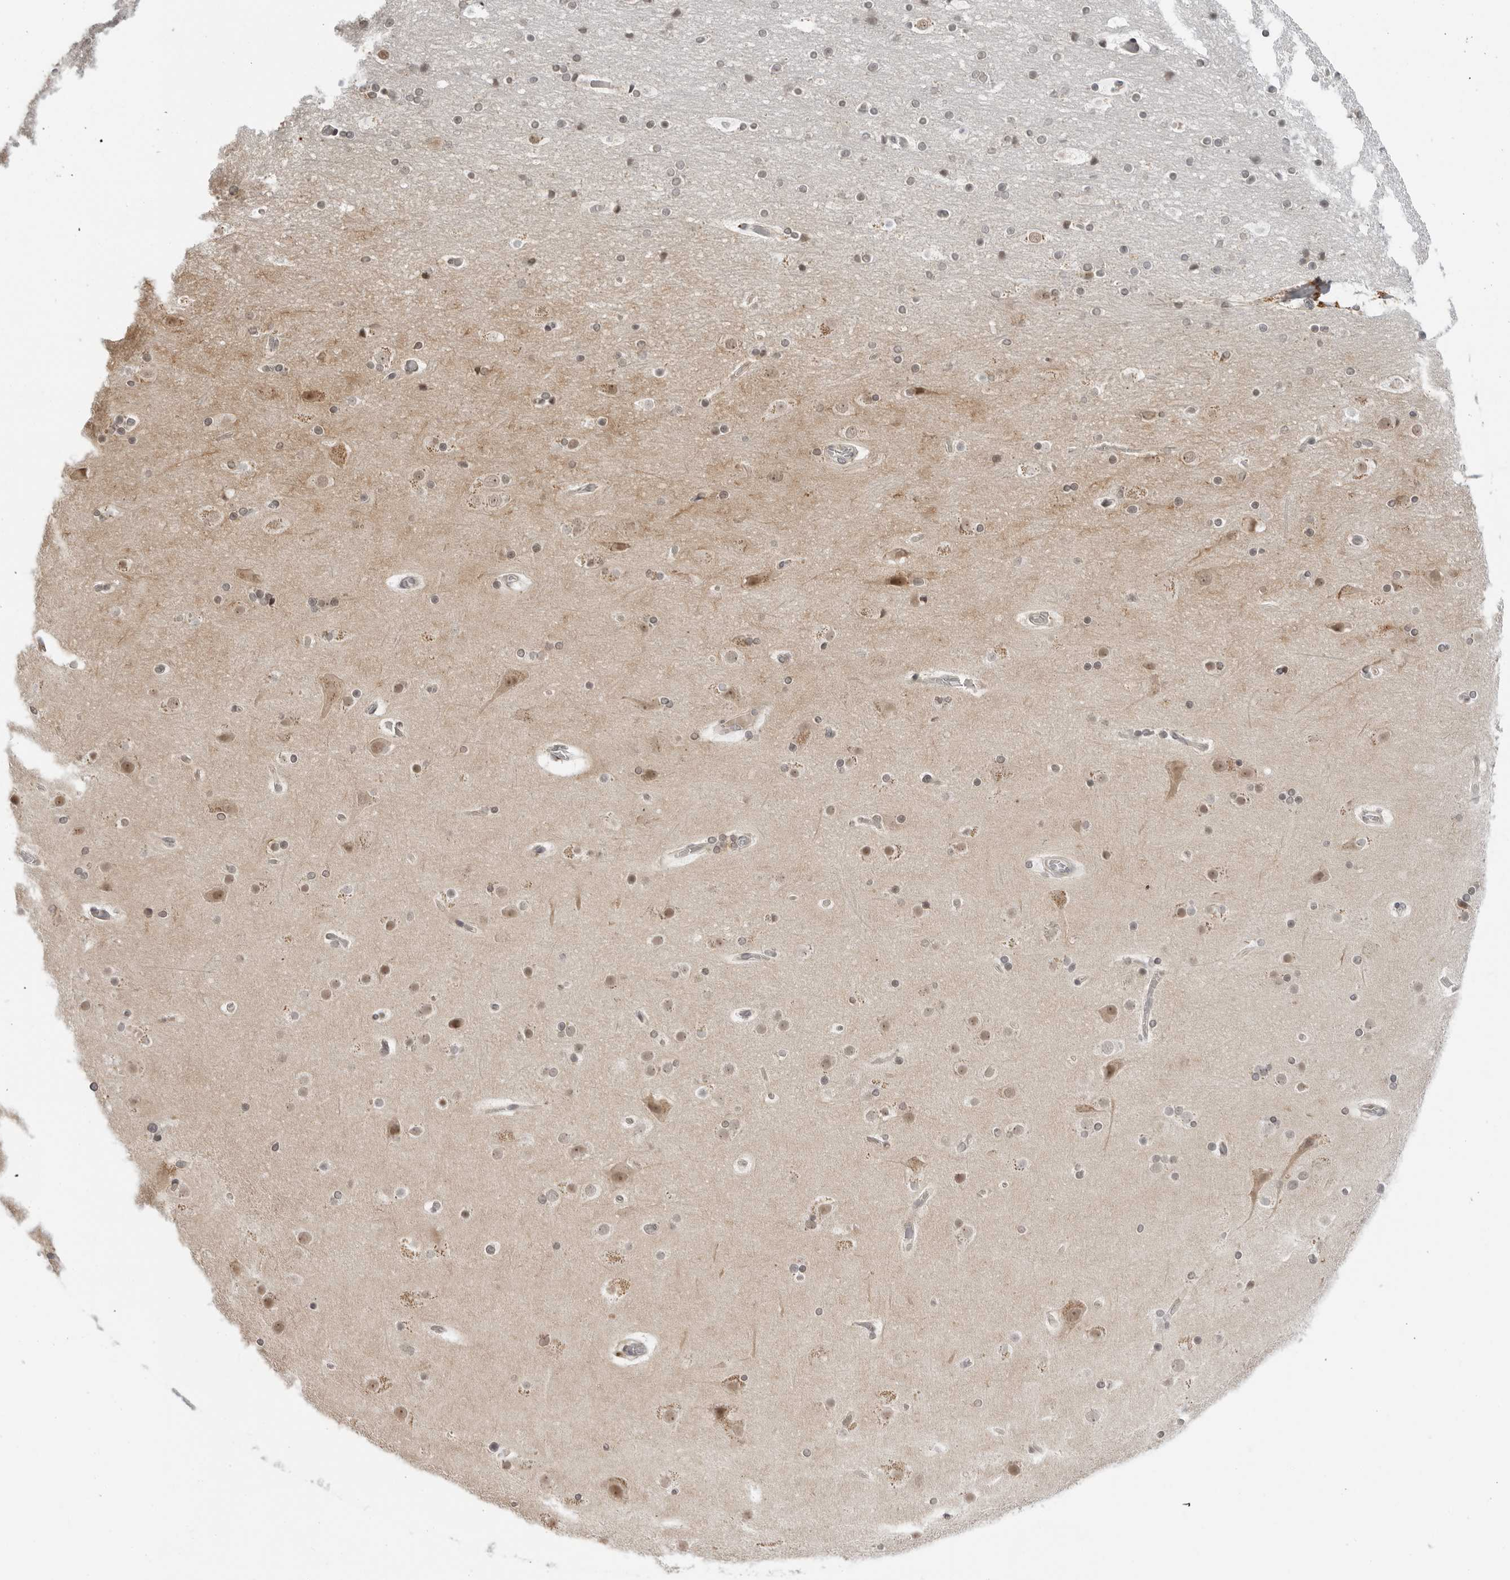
{"staining": {"intensity": "weak", "quantity": ">75%", "location": "cytoplasmic/membranous,nuclear"}, "tissue": "cerebral cortex", "cell_type": "Endothelial cells", "image_type": "normal", "snomed": [{"axis": "morphology", "description": "Normal tissue, NOS"}, {"axis": "topography", "description": "Cerebral cortex"}], "caption": "Immunohistochemical staining of normal human cerebral cortex reveals low levels of weak cytoplasmic/membranous,nuclear positivity in approximately >75% of endothelial cells. (Stains: DAB (3,3'-diaminobenzidine) in brown, nuclei in blue, Microscopy: brightfield microscopy at high magnification).", "gene": "SUGCT", "patient": {"sex": "male", "age": 57}}